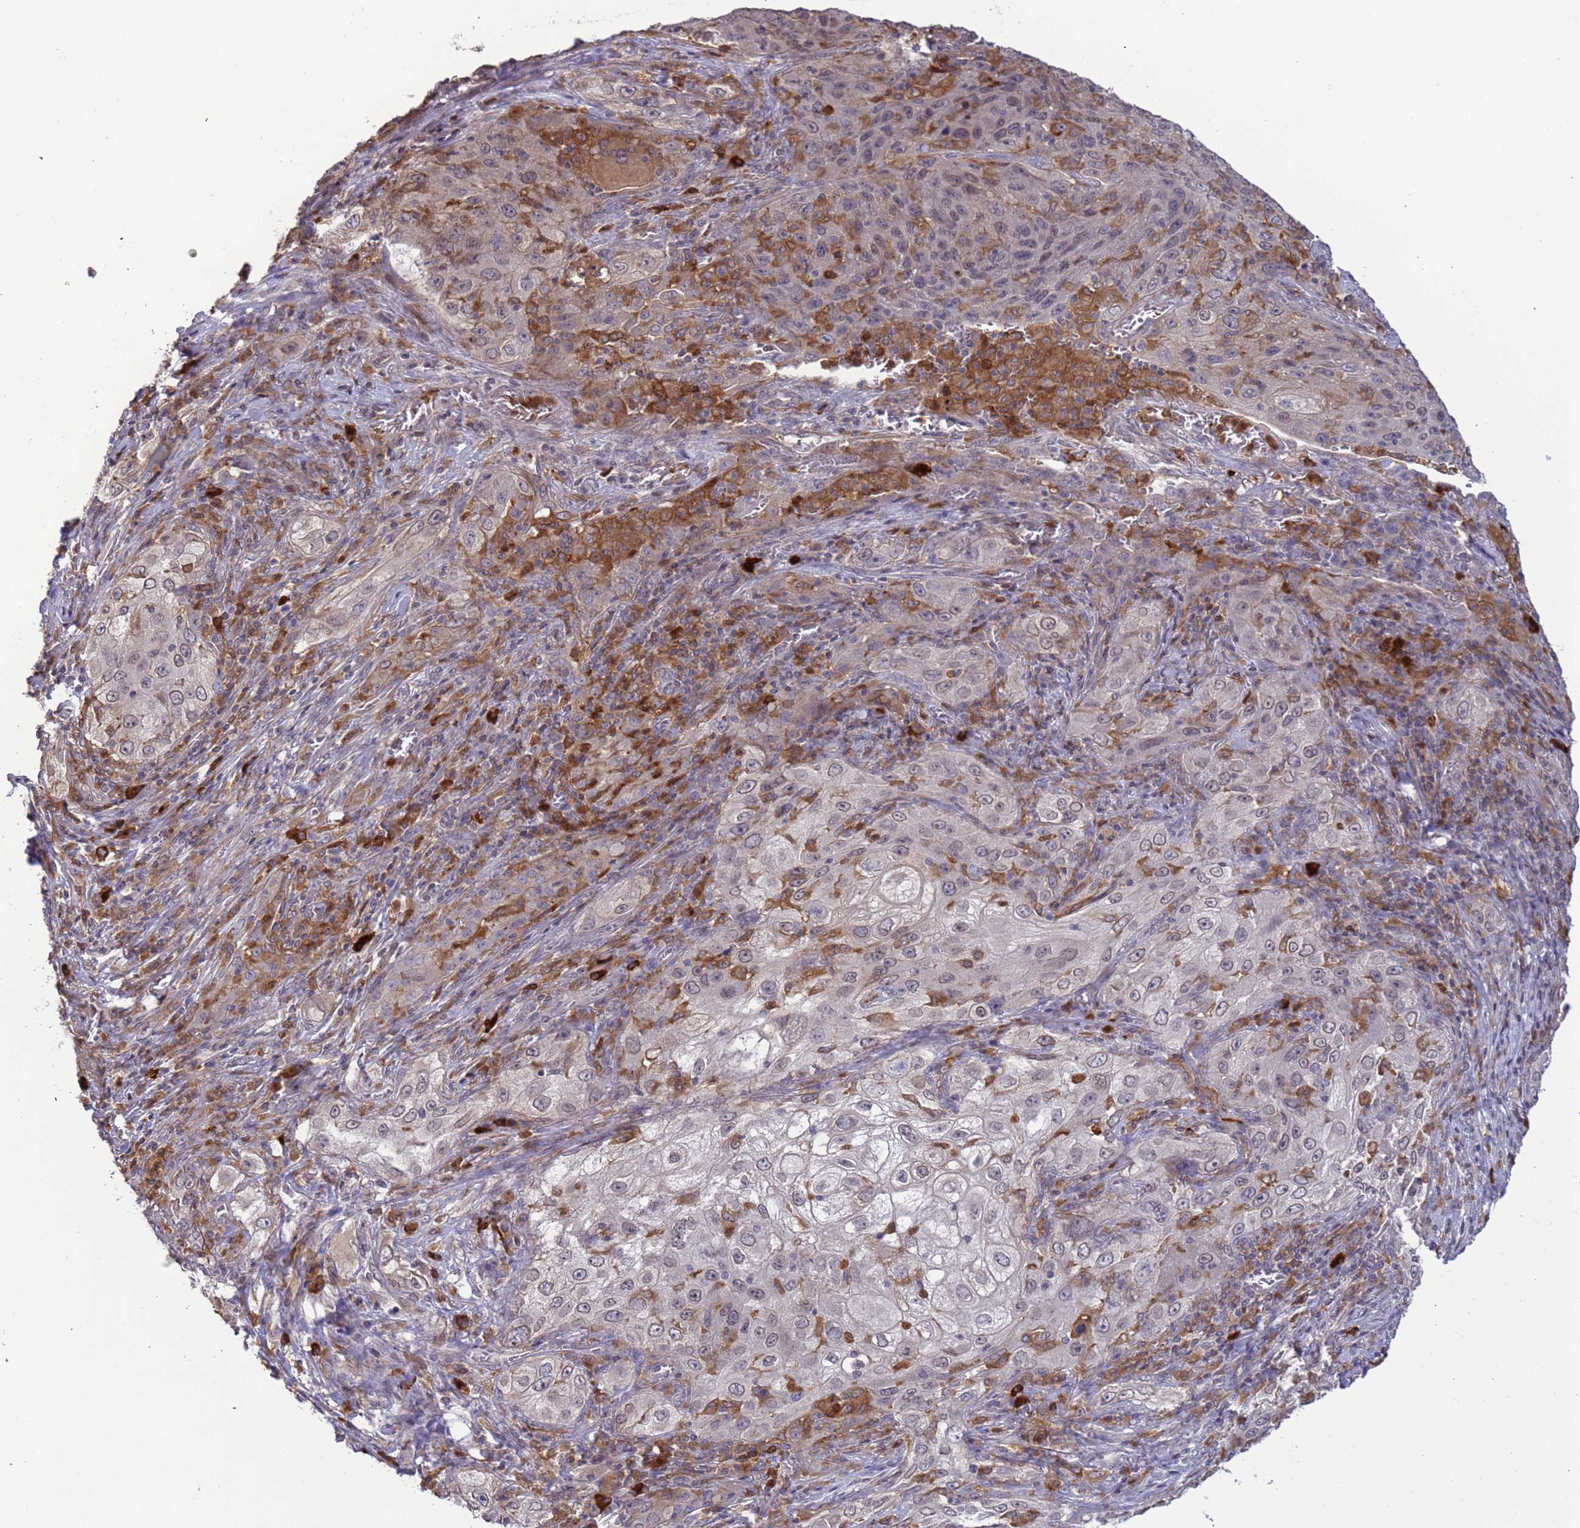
{"staining": {"intensity": "negative", "quantity": "none", "location": "none"}, "tissue": "lung cancer", "cell_type": "Tumor cells", "image_type": "cancer", "snomed": [{"axis": "morphology", "description": "Squamous cell carcinoma, NOS"}, {"axis": "topography", "description": "Lung"}], "caption": "Immunohistochemistry of human lung cancer (squamous cell carcinoma) shows no staining in tumor cells.", "gene": "AMPD3", "patient": {"sex": "female", "age": 69}}